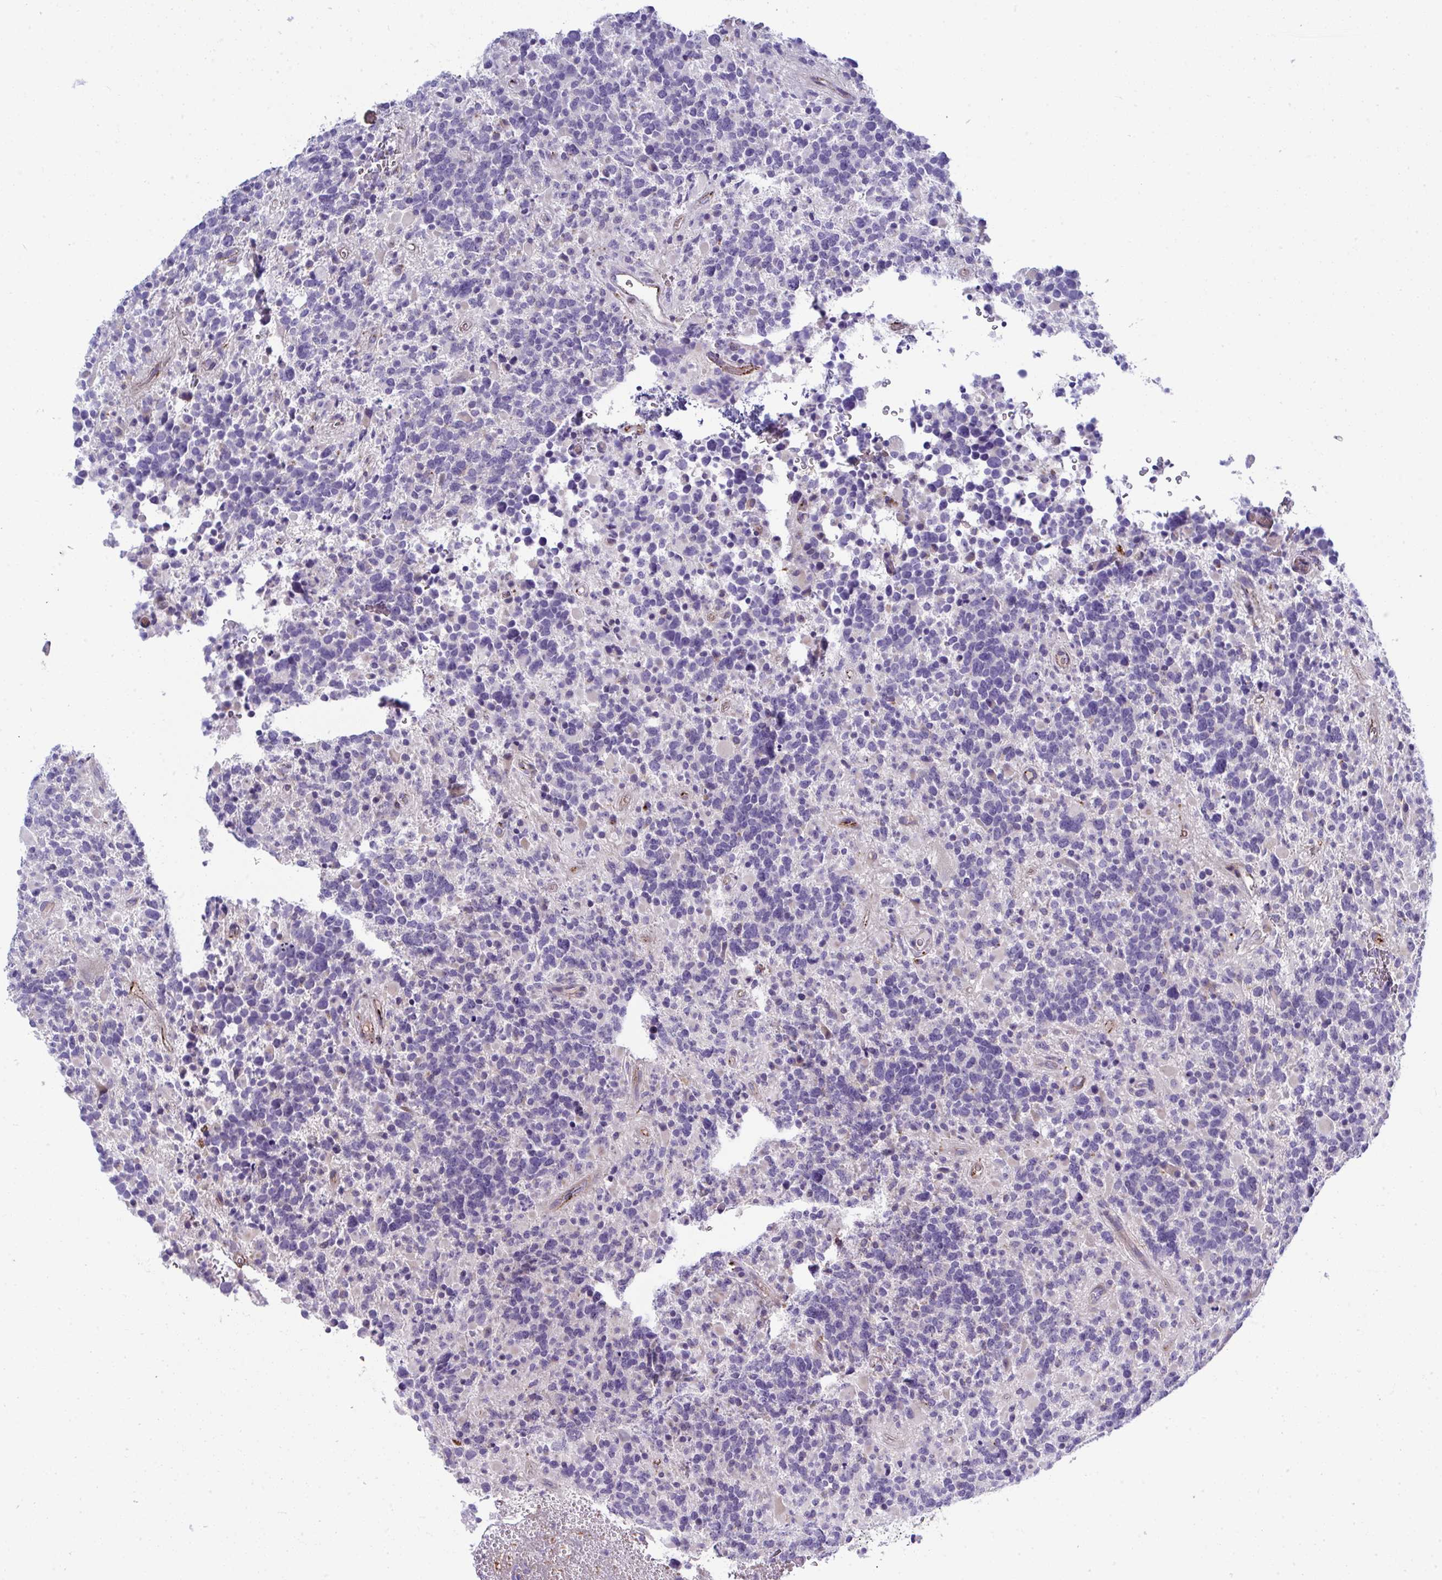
{"staining": {"intensity": "negative", "quantity": "none", "location": "none"}, "tissue": "glioma", "cell_type": "Tumor cells", "image_type": "cancer", "snomed": [{"axis": "morphology", "description": "Glioma, malignant, High grade"}, {"axis": "topography", "description": "Brain"}], "caption": "Histopathology image shows no protein positivity in tumor cells of malignant glioma (high-grade) tissue.", "gene": "TOR1AIP2", "patient": {"sex": "female", "age": 40}}